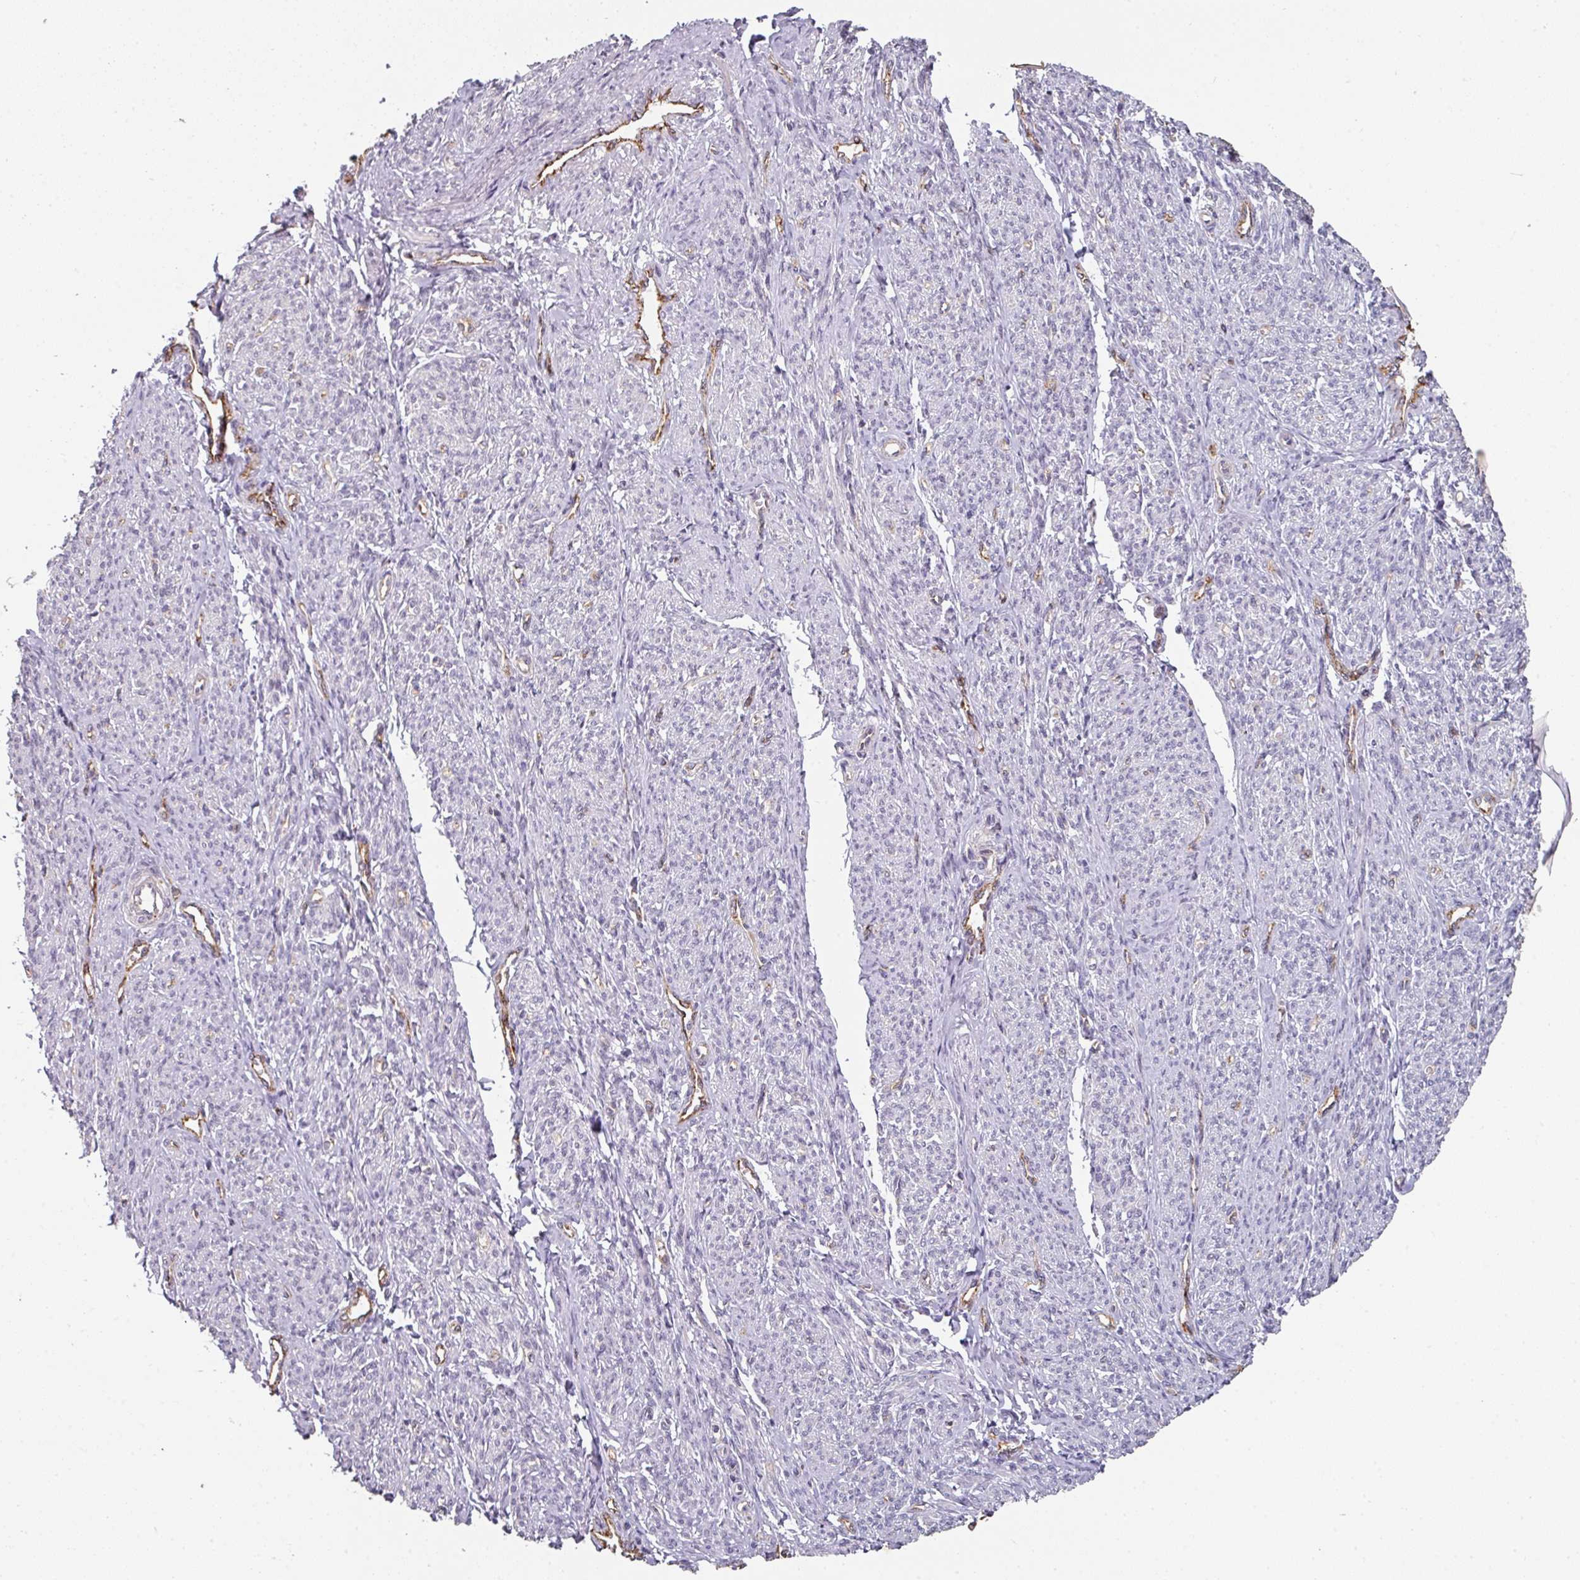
{"staining": {"intensity": "negative", "quantity": "none", "location": "none"}, "tissue": "smooth muscle", "cell_type": "Smooth muscle cells", "image_type": "normal", "snomed": [{"axis": "morphology", "description": "Normal tissue, NOS"}, {"axis": "topography", "description": "Smooth muscle"}], "caption": "The image reveals no significant expression in smooth muscle cells of smooth muscle.", "gene": "SIDT2", "patient": {"sex": "female", "age": 65}}